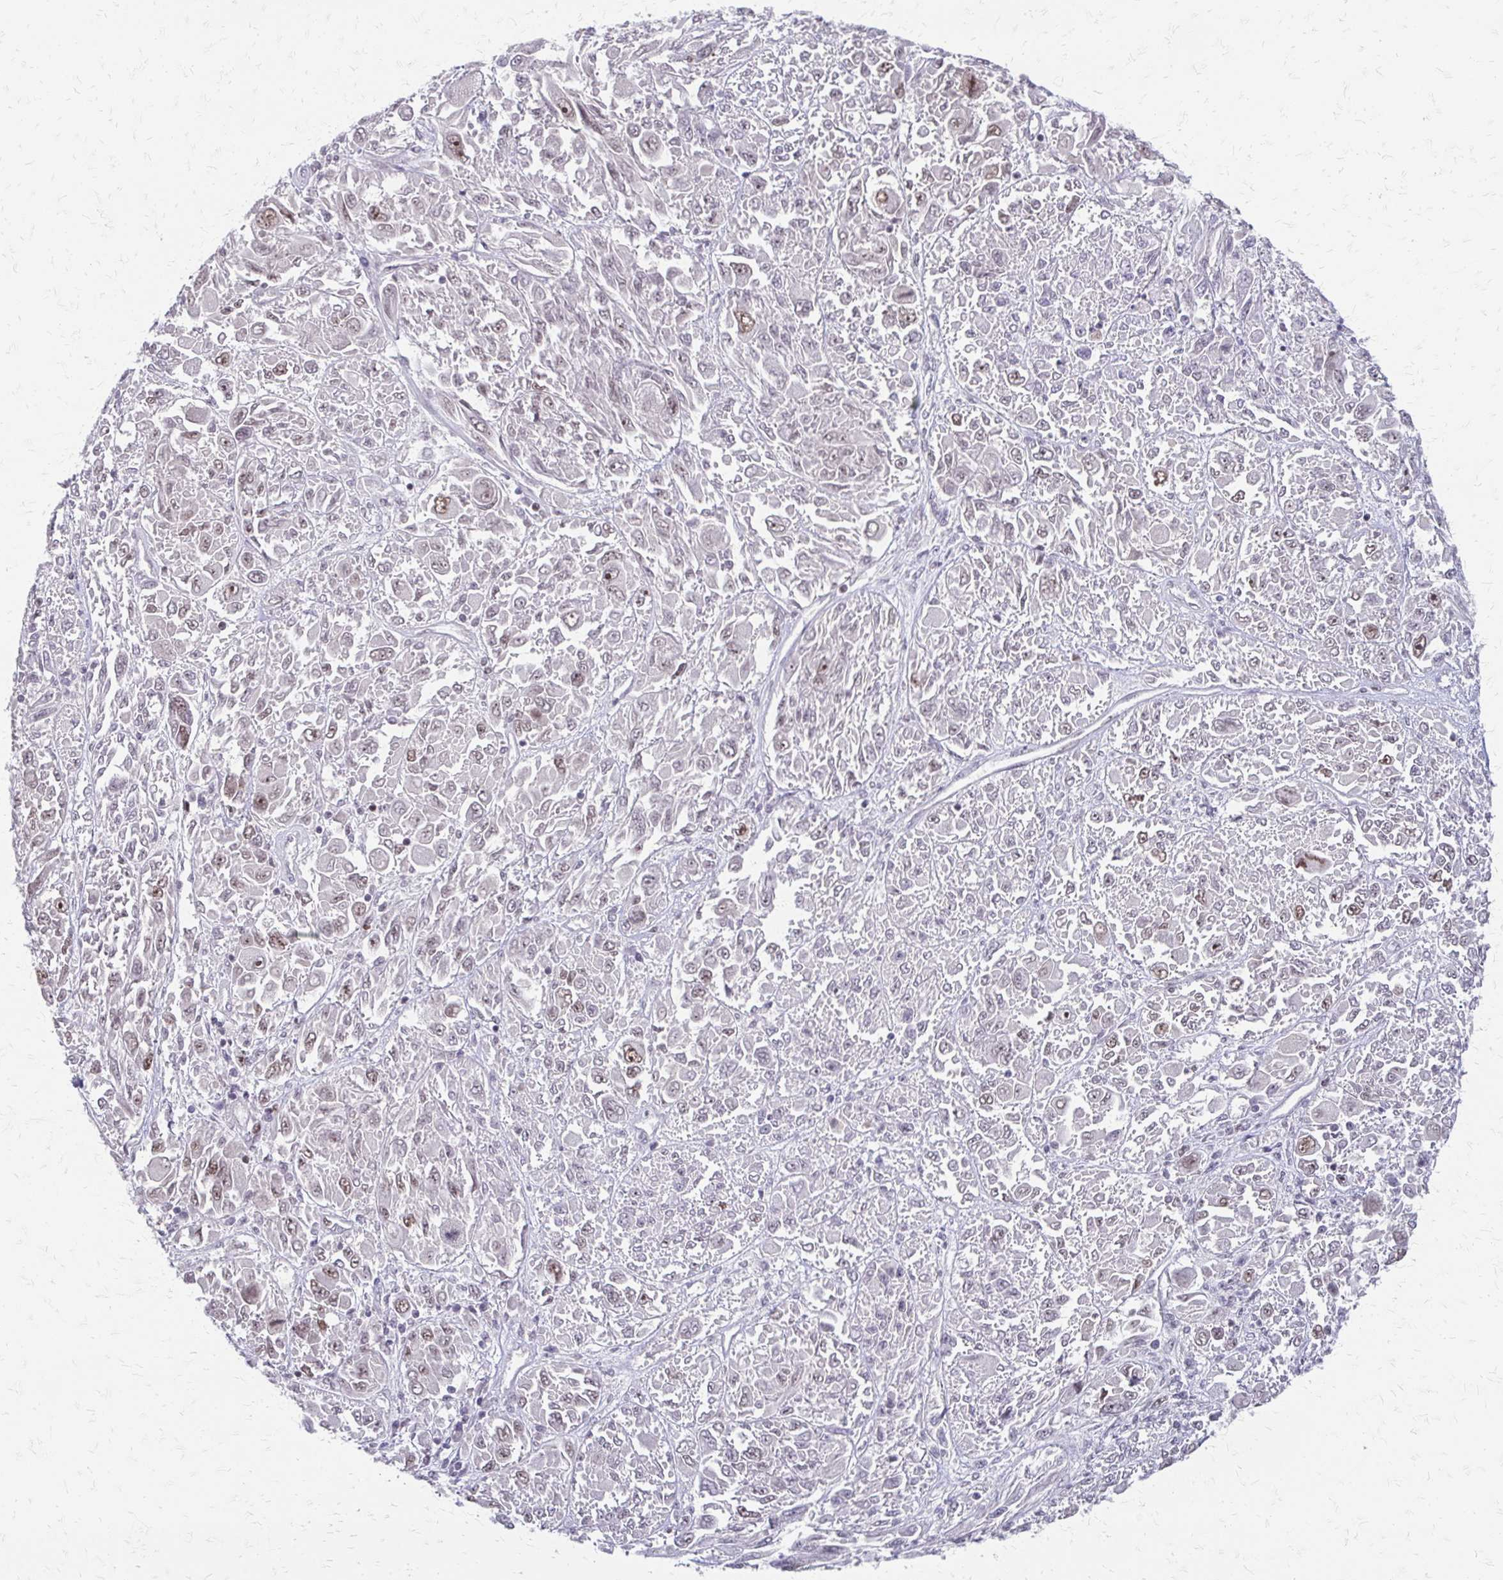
{"staining": {"intensity": "weak", "quantity": ">75%", "location": "nuclear"}, "tissue": "melanoma", "cell_type": "Tumor cells", "image_type": "cancer", "snomed": [{"axis": "morphology", "description": "Malignant melanoma, NOS"}, {"axis": "topography", "description": "Skin"}], "caption": "IHC micrograph of human melanoma stained for a protein (brown), which exhibits low levels of weak nuclear staining in approximately >75% of tumor cells.", "gene": "EED", "patient": {"sex": "female", "age": 91}}